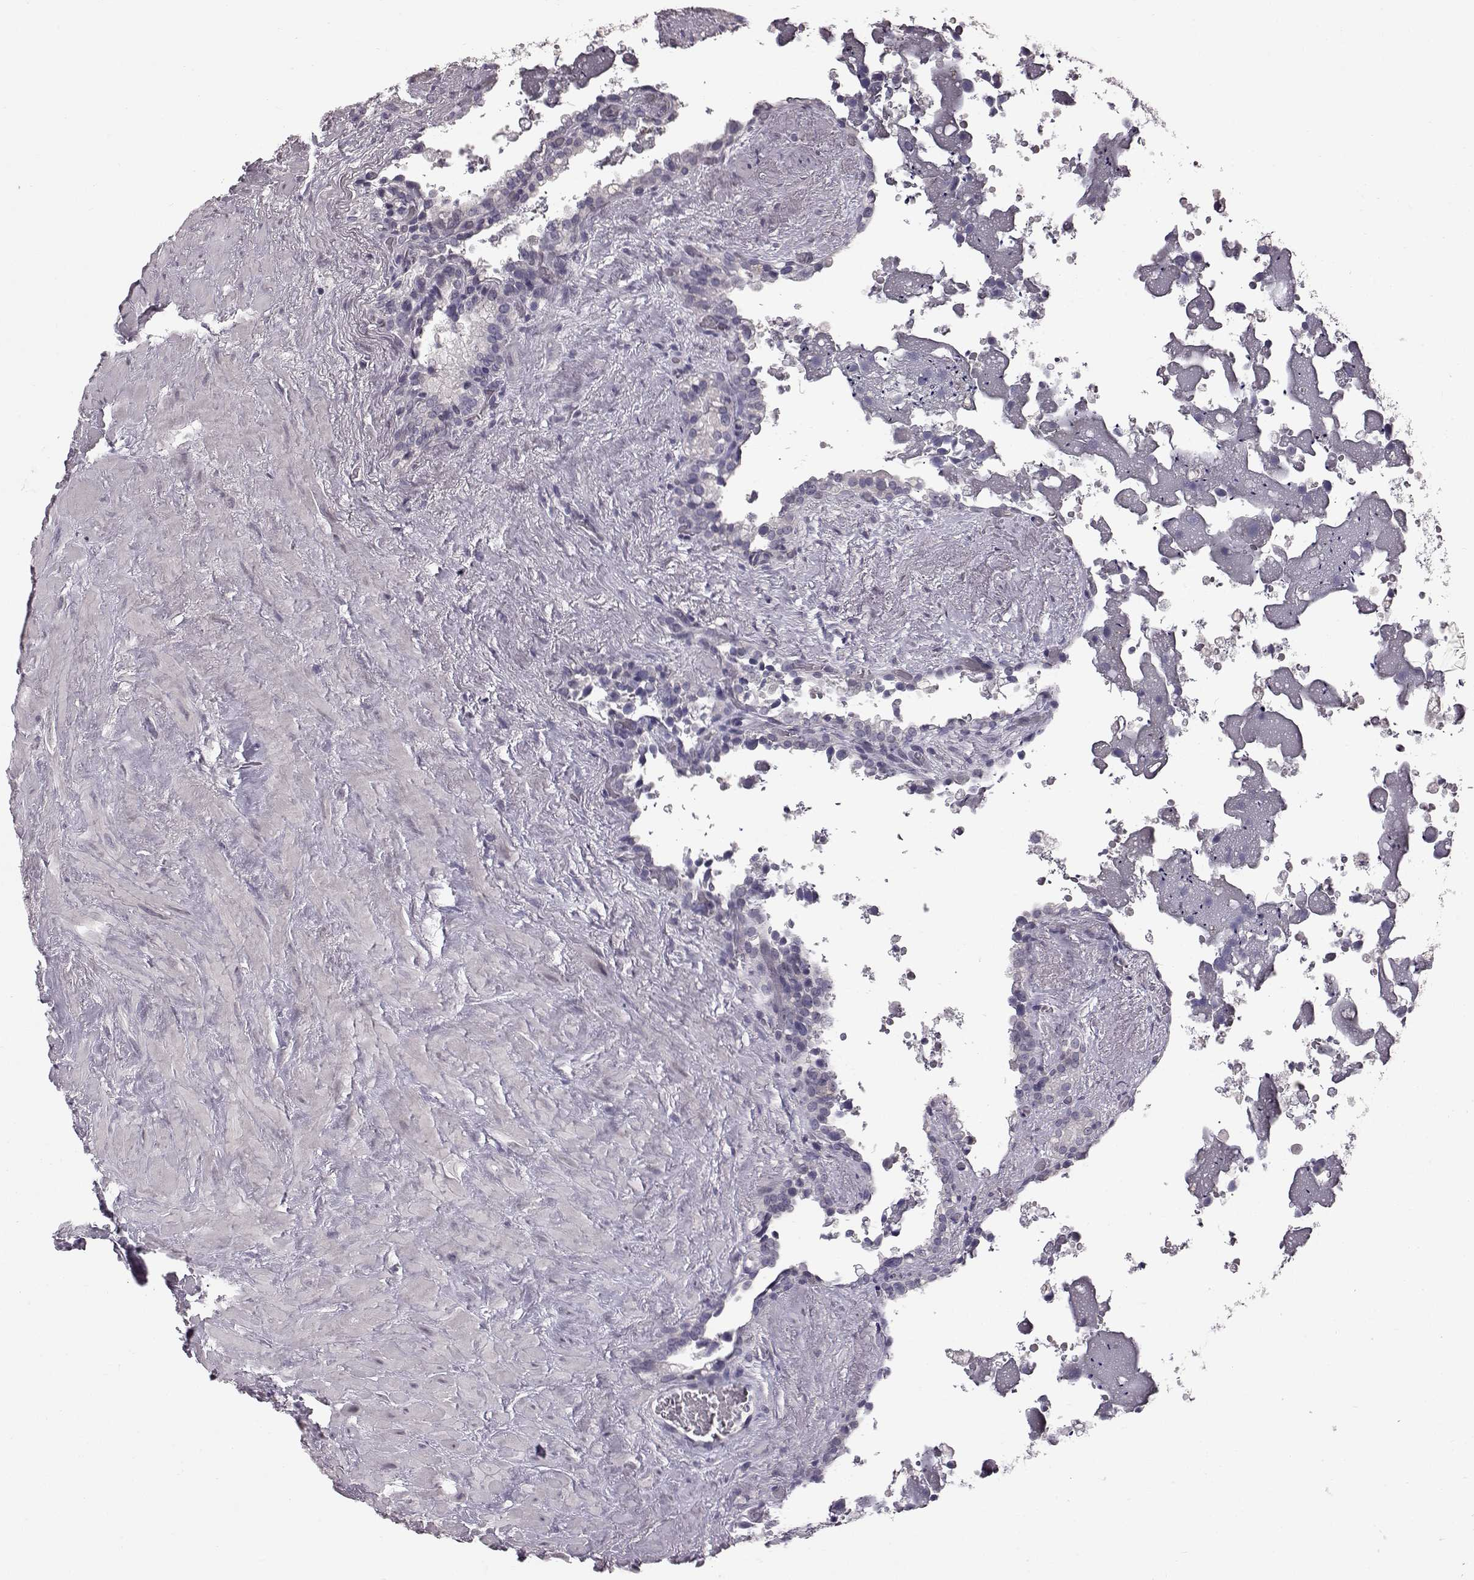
{"staining": {"intensity": "negative", "quantity": "none", "location": "none"}, "tissue": "seminal vesicle", "cell_type": "Glandular cells", "image_type": "normal", "snomed": [{"axis": "morphology", "description": "Normal tissue, NOS"}, {"axis": "topography", "description": "Seminal veicle"}], "caption": "The image displays no significant expression in glandular cells of seminal vesicle.", "gene": "TCHHL1", "patient": {"sex": "male", "age": 71}}